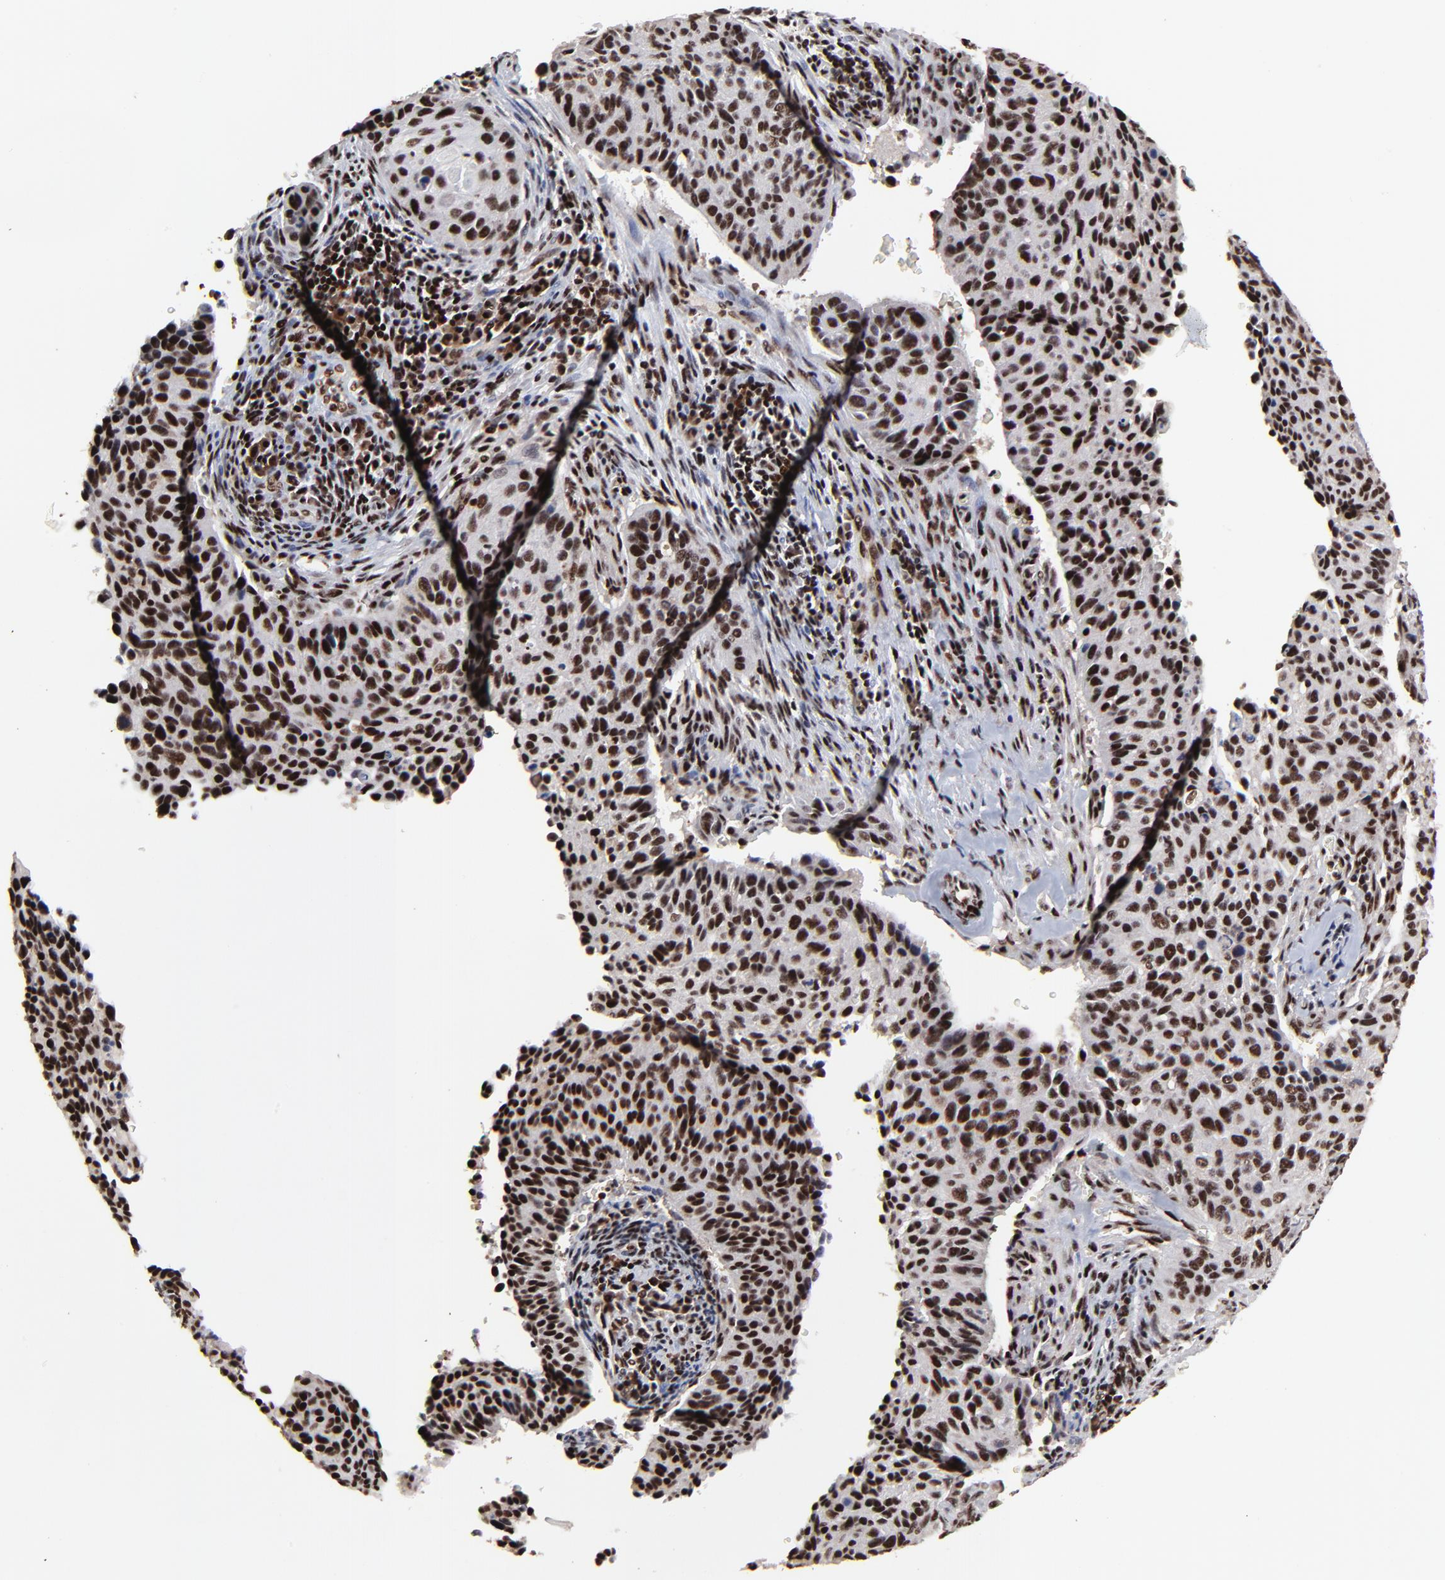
{"staining": {"intensity": "strong", "quantity": ">75%", "location": "nuclear"}, "tissue": "cervical cancer", "cell_type": "Tumor cells", "image_type": "cancer", "snomed": [{"axis": "morphology", "description": "Adenocarcinoma, NOS"}, {"axis": "topography", "description": "Cervix"}], "caption": "DAB (3,3'-diaminobenzidine) immunohistochemical staining of cervical cancer (adenocarcinoma) displays strong nuclear protein expression in about >75% of tumor cells. Using DAB (brown) and hematoxylin (blue) stains, captured at high magnification using brightfield microscopy.", "gene": "RBM22", "patient": {"sex": "female", "age": 29}}